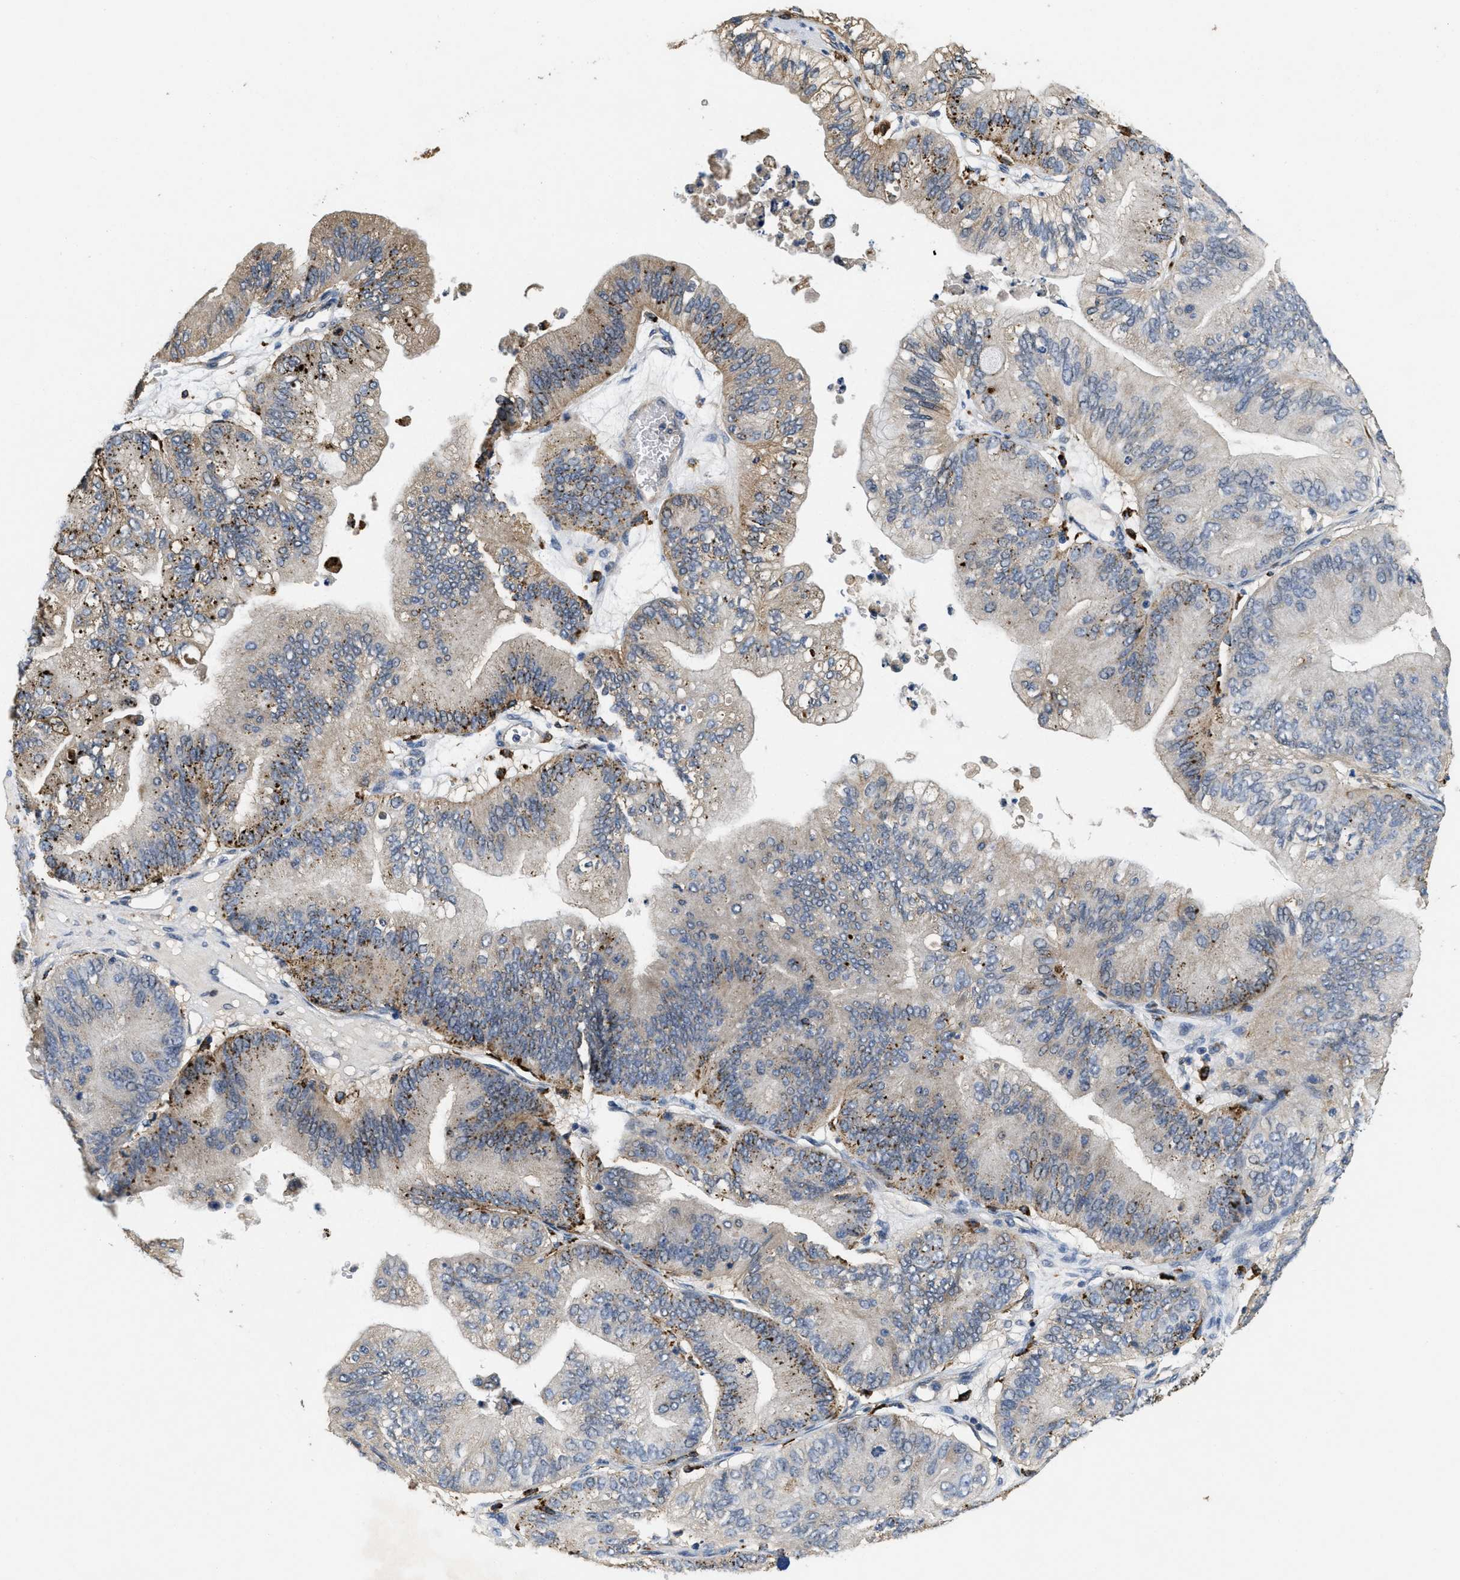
{"staining": {"intensity": "moderate", "quantity": ">75%", "location": "cytoplasmic/membranous"}, "tissue": "ovarian cancer", "cell_type": "Tumor cells", "image_type": "cancer", "snomed": [{"axis": "morphology", "description": "Cystadenocarcinoma, mucinous, NOS"}, {"axis": "topography", "description": "Ovary"}], "caption": "Immunohistochemistry (DAB) staining of mucinous cystadenocarcinoma (ovarian) displays moderate cytoplasmic/membranous protein expression in approximately >75% of tumor cells.", "gene": "BMPR2", "patient": {"sex": "female", "age": 61}}